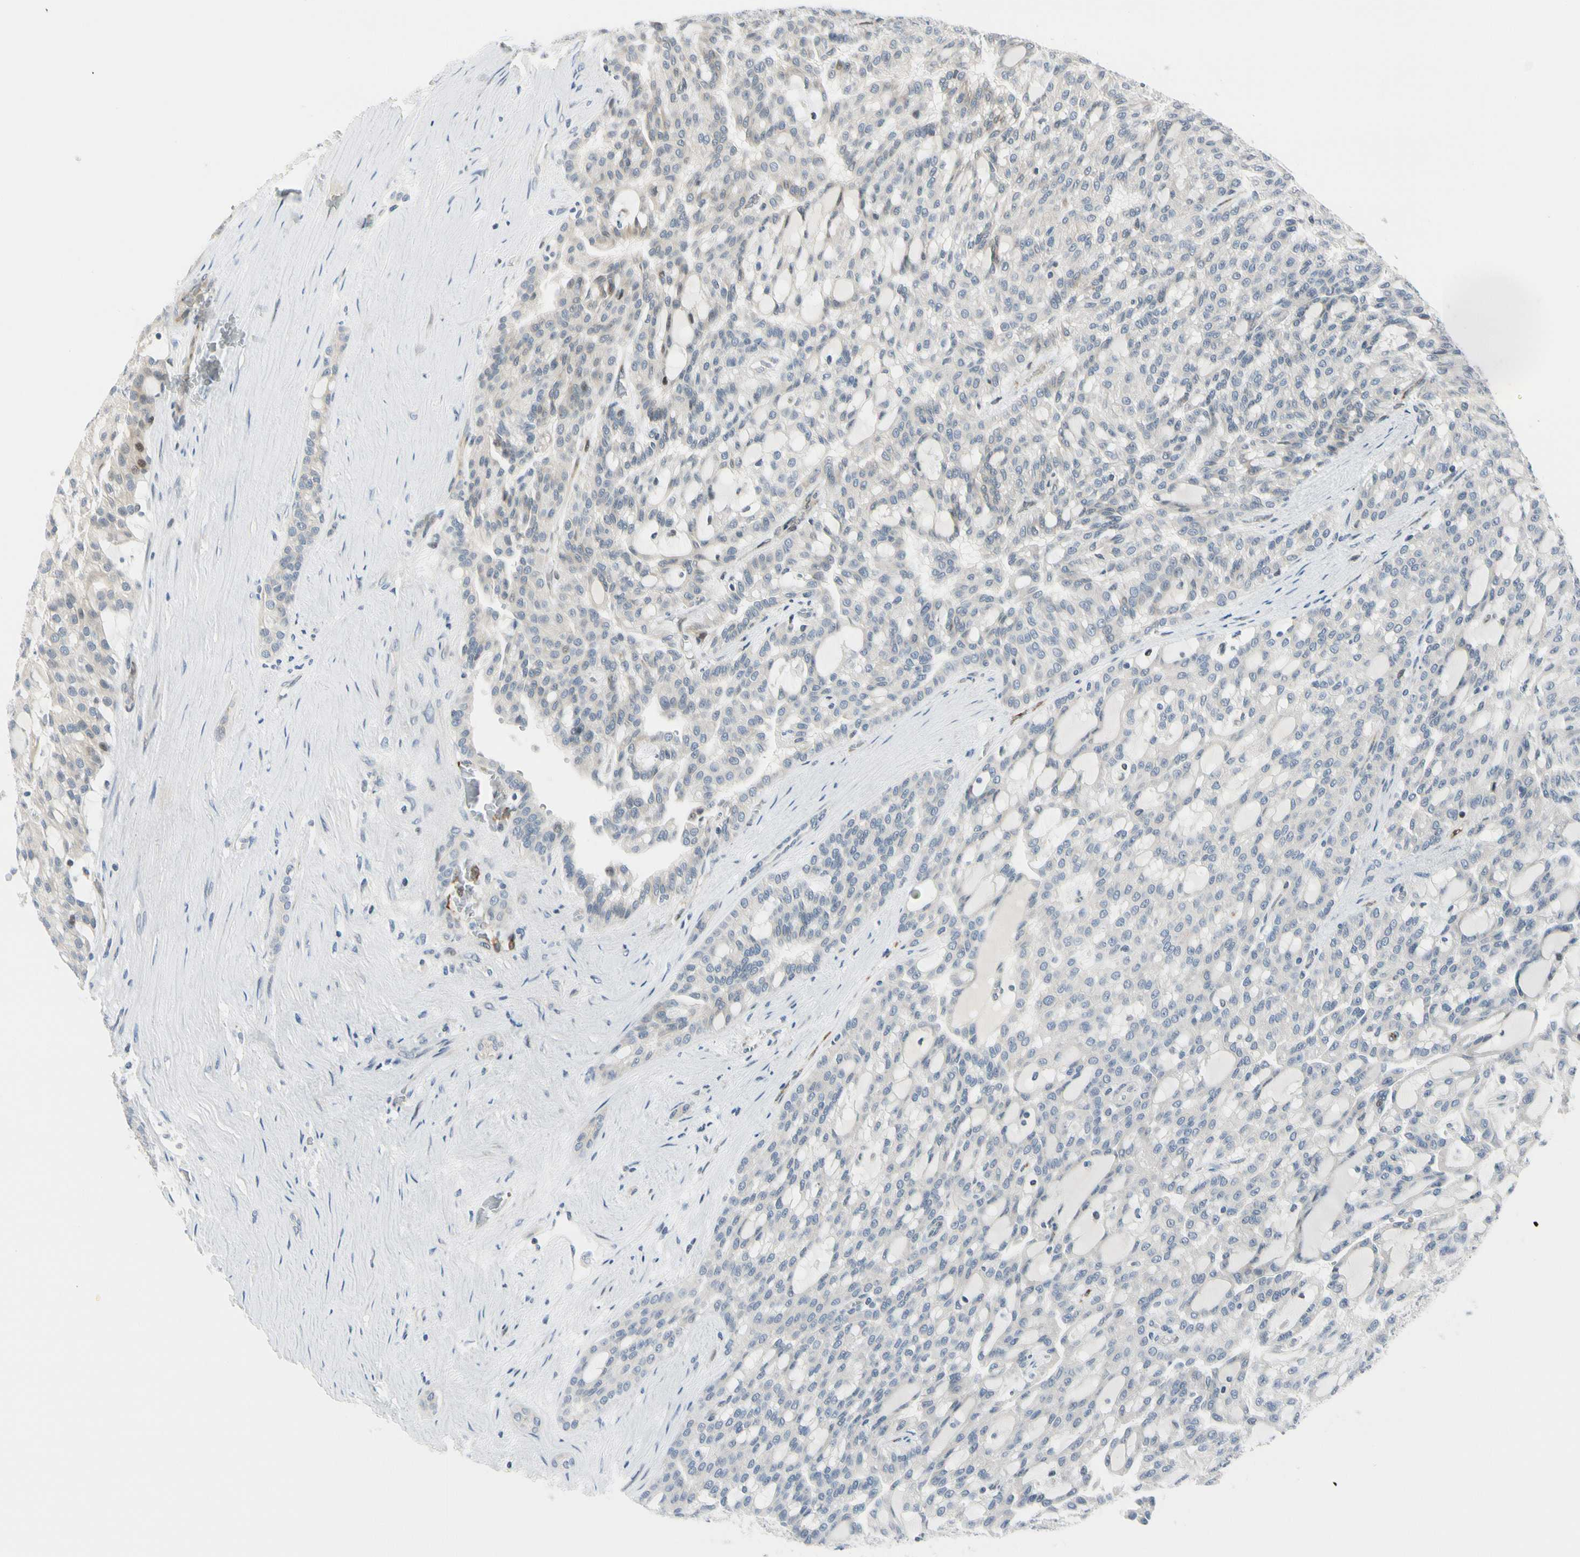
{"staining": {"intensity": "negative", "quantity": "none", "location": "none"}, "tissue": "renal cancer", "cell_type": "Tumor cells", "image_type": "cancer", "snomed": [{"axis": "morphology", "description": "Adenocarcinoma, NOS"}, {"axis": "topography", "description": "Kidney"}], "caption": "Immunohistochemistry image of renal cancer (adenocarcinoma) stained for a protein (brown), which demonstrates no expression in tumor cells.", "gene": "NPDC1", "patient": {"sex": "male", "age": 63}}